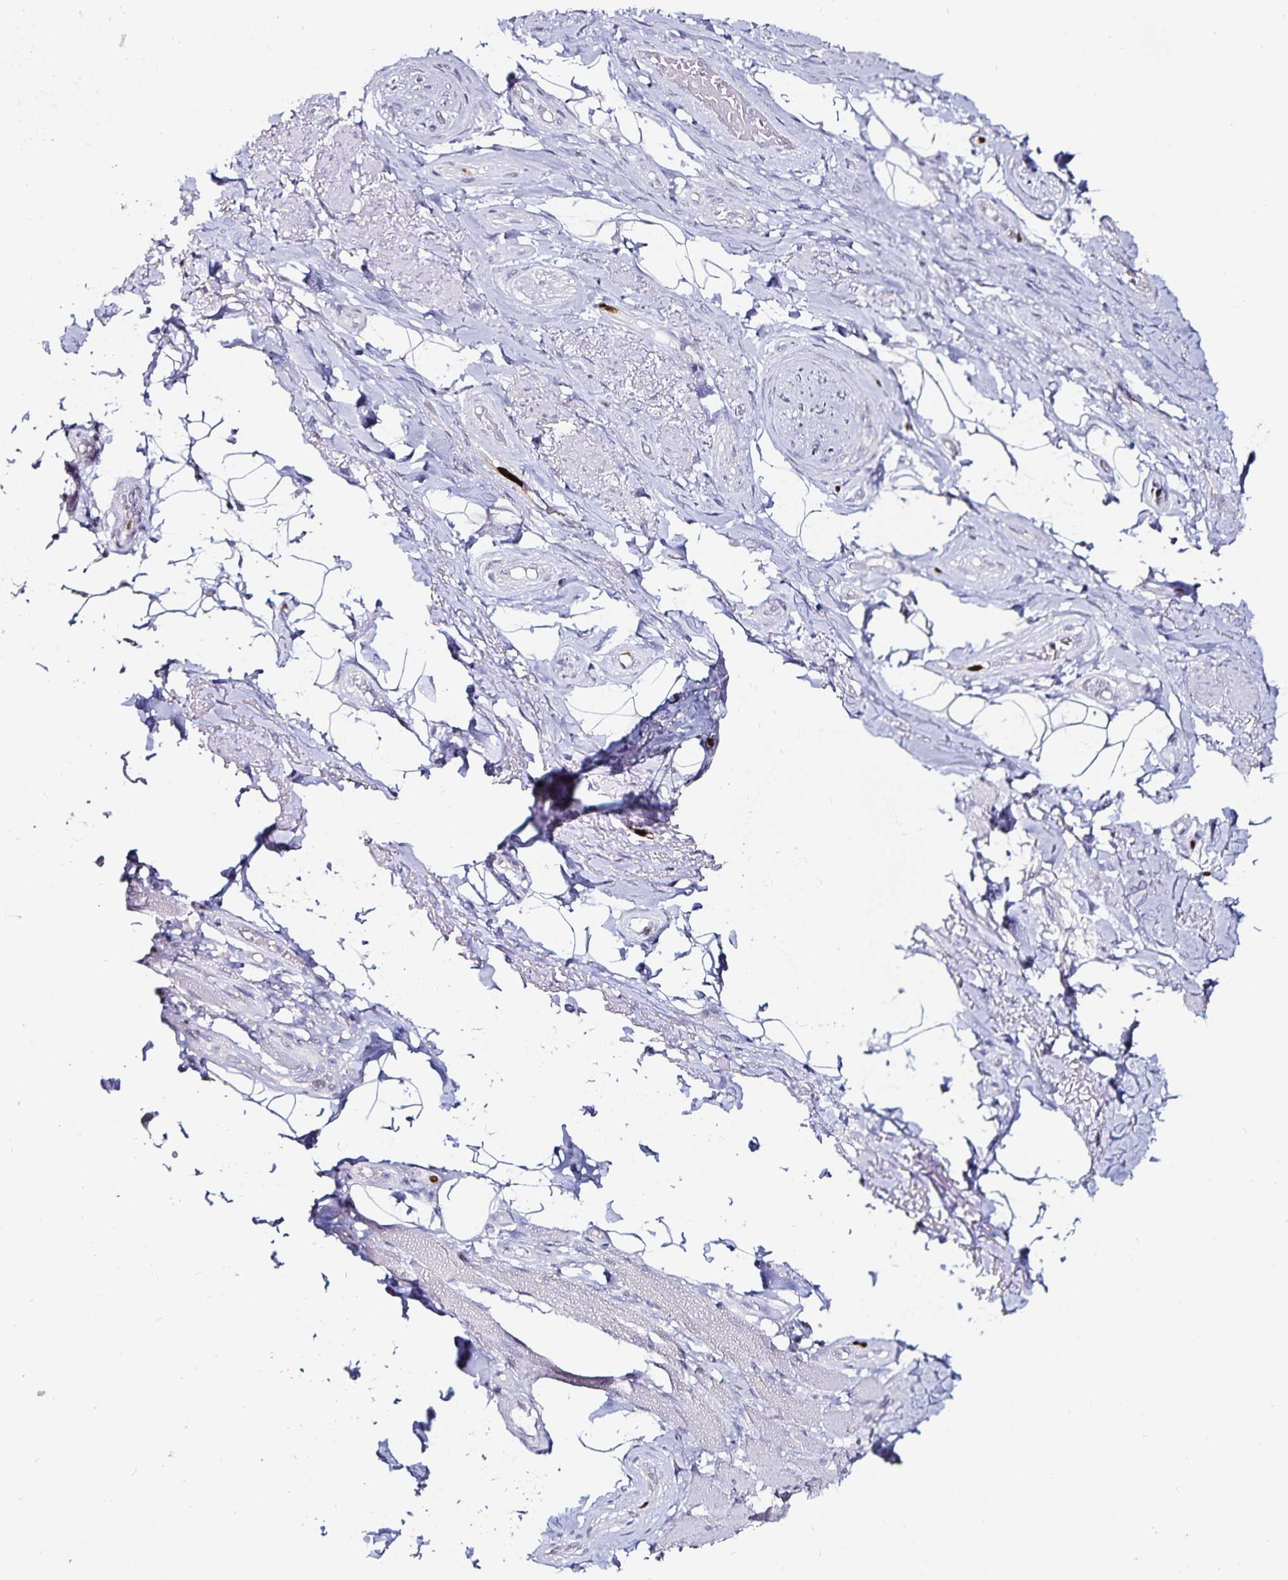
{"staining": {"intensity": "negative", "quantity": "none", "location": "none"}, "tissue": "adipose tissue", "cell_type": "Adipocytes", "image_type": "normal", "snomed": [{"axis": "morphology", "description": "Normal tissue, NOS"}, {"axis": "topography", "description": "Anal"}, {"axis": "topography", "description": "Peripheral nerve tissue"}], "caption": "The micrograph shows no staining of adipocytes in benign adipose tissue. (Brightfield microscopy of DAB IHC at high magnification).", "gene": "ANLN", "patient": {"sex": "male", "age": 53}}